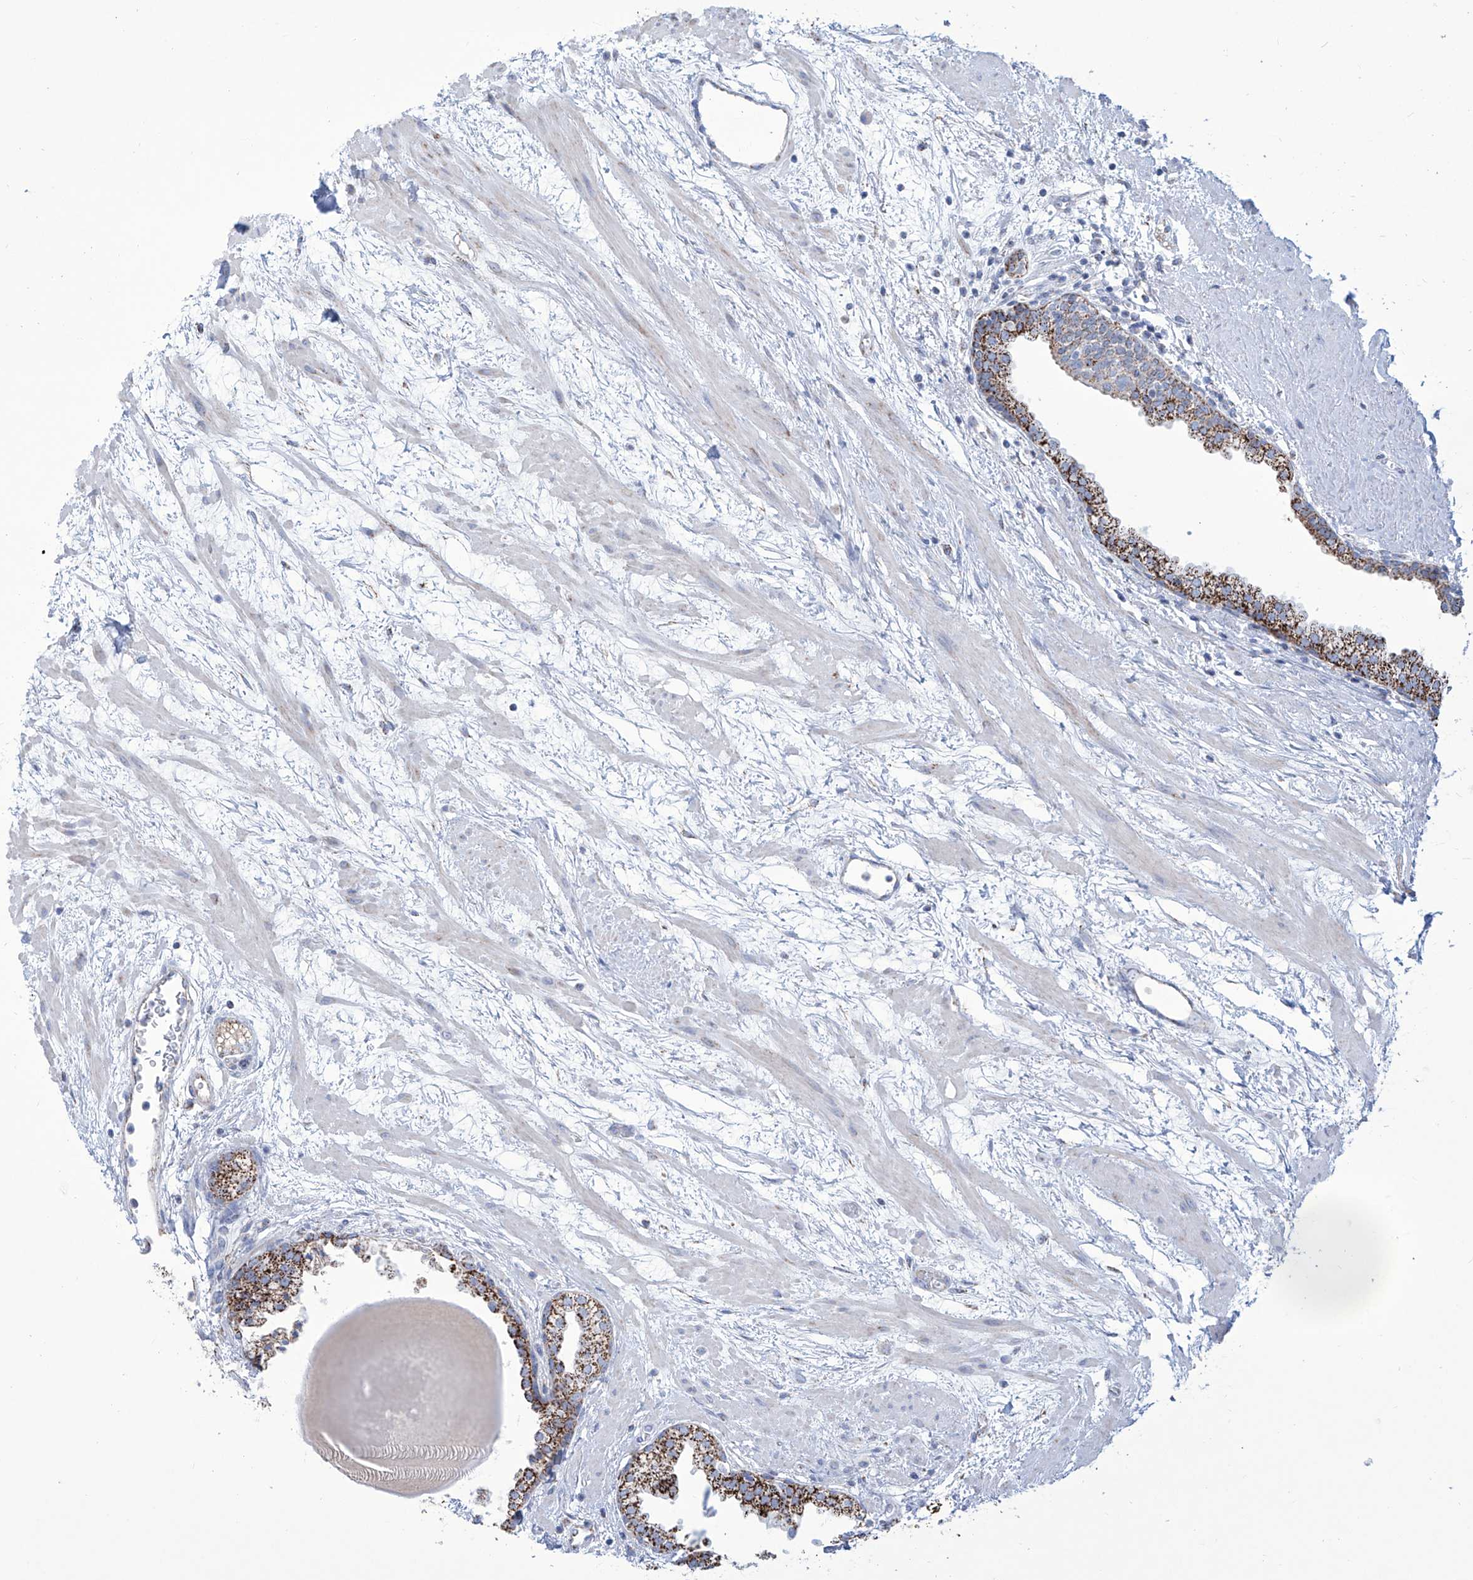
{"staining": {"intensity": "strong", "quantity": ">75%", "location": "cytoplasmic/membranous"}, "tissue": "prostate", "cell_type": "Glandular cells", "image_type": "normal", "snomed": [{"axis": "morphology", "description": "Normal tissue, NOS"}, {"axis": "topography", "description": "Prostate"}], "caption": "Immunohistochemical staining of normal human prostate demonstrates strong cytoplasmic/membranous protein expression in about >75% of glandular cells.", "gene": "ALDH6A1", "patient": {"sex": "male", "age": 48}}